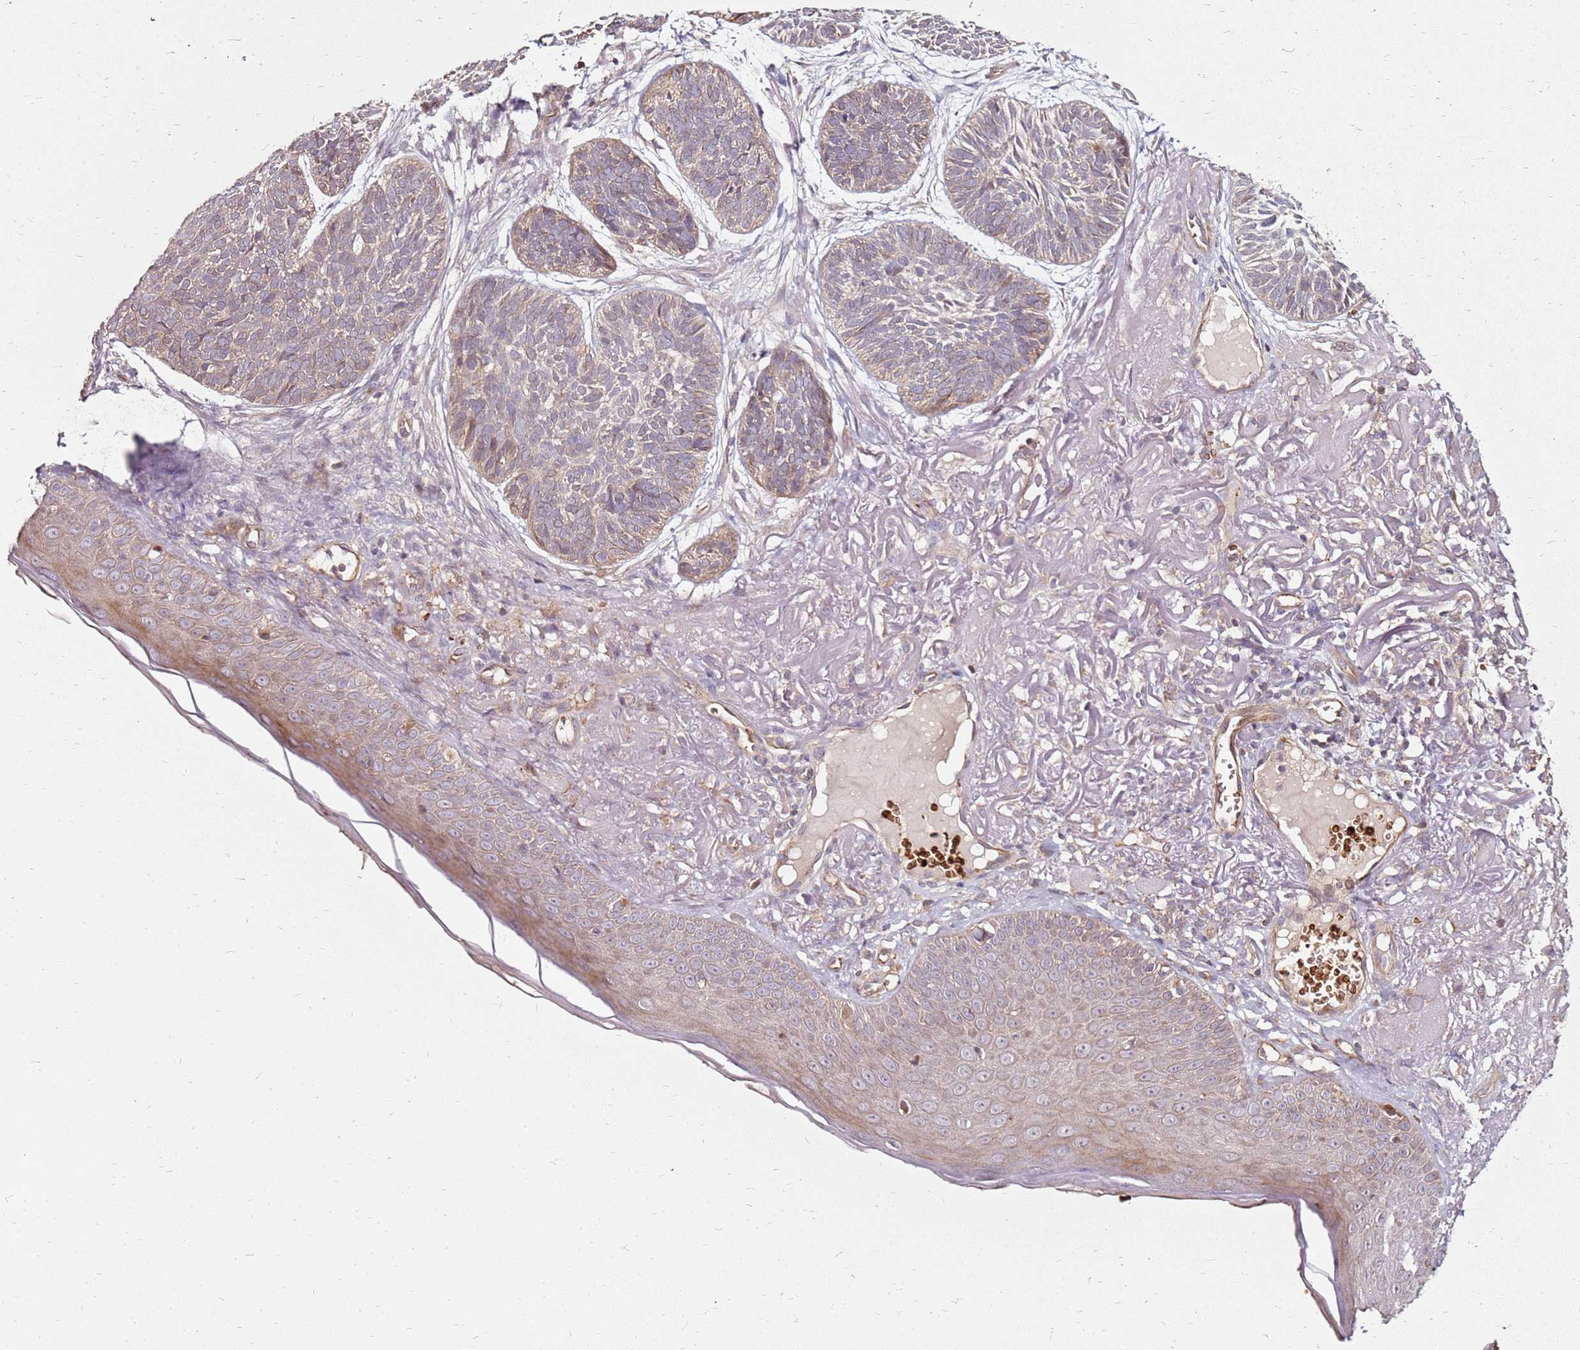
{"staining": {"intensity": "weak", "quantity": "25%-75%", "location": "cytoplasmic/membranous"}, "tissue": "skin cancer", "cell_type": "Tumor cells", "image_type": "cancer", "snomed": [{"axis": "morphology", "description": "Normal tissue, NOS"}, {"axis": "morphology", "description": "Basal cell carcinoma"}, {"axis": "topography", "description": "Skin"}], "caption": "High-magnification brightfield microscopy of skin cancer (basal cell carcinoma) stained with DAB (3,3'-diaminobenzidine) (brown) and counterstained with hematoxylin (blue). tumor cells exhibit weak cytoplasmic/membranous staining is appreciated in approximately25%-75% of cells.", "gene": "RNF11", "patient": {"sex": "male", "age": 66}}